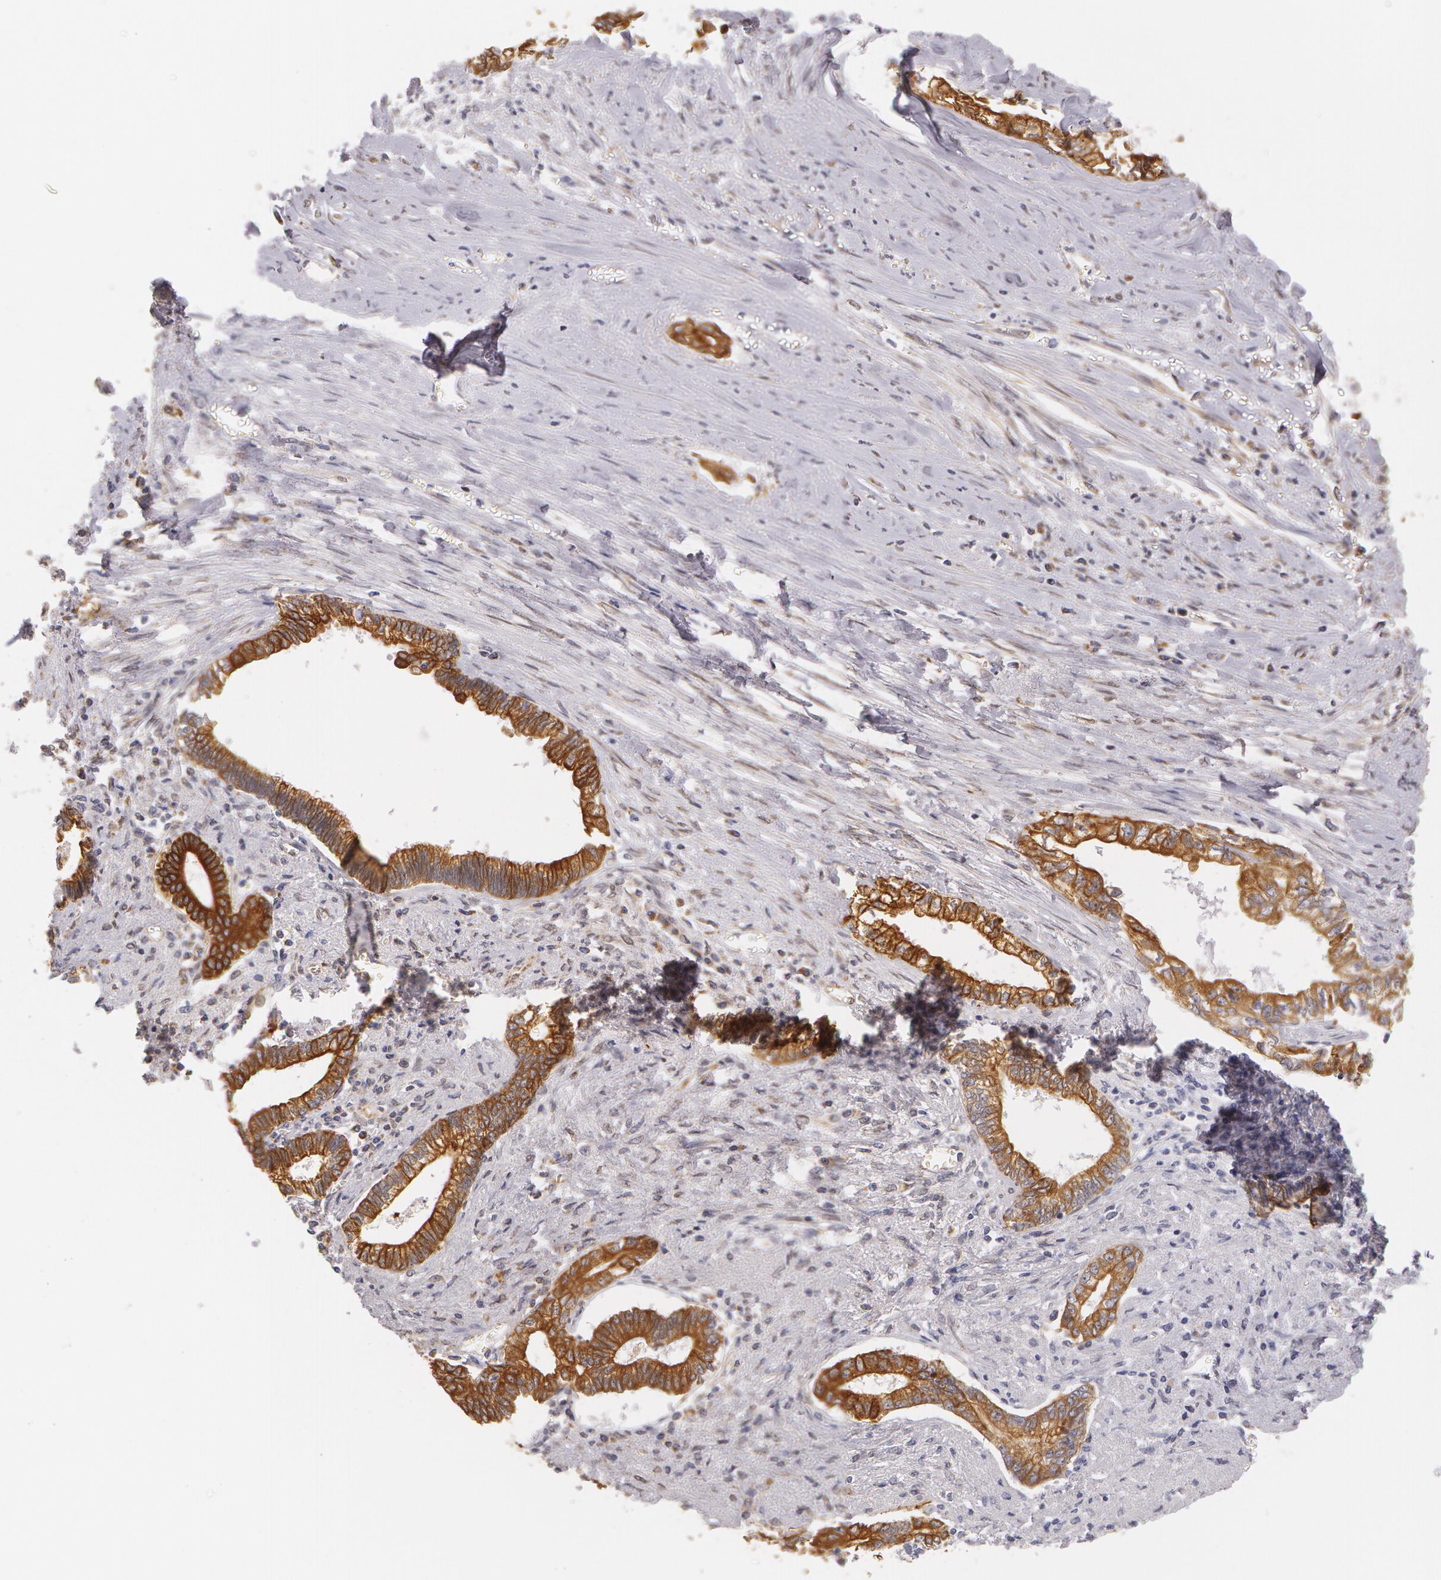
{"staining": {"intensity": "moderate", "quantity": ">75%", "location": "cytoplasmic/membranous"}, "tissue": "liver cancer", "cell_type": "Tumor cells", "image_type": "cancer", "snomed": [{"axis": "morphology", "description": "Cholangiocarcinoma"}, {"axis": "topography", "description": "Liver"}], "caption": "This histopathology image shows liver cancer (cholangiocarcinoma) stained with IHC to label a protein in brown. The cytoplasmic/membranous of tumor cells show moderate positivity for the protein. Nuclei are counter-stained blue.", "gene": "KRT18", "patient": {"sex": "male", "age": 57}}